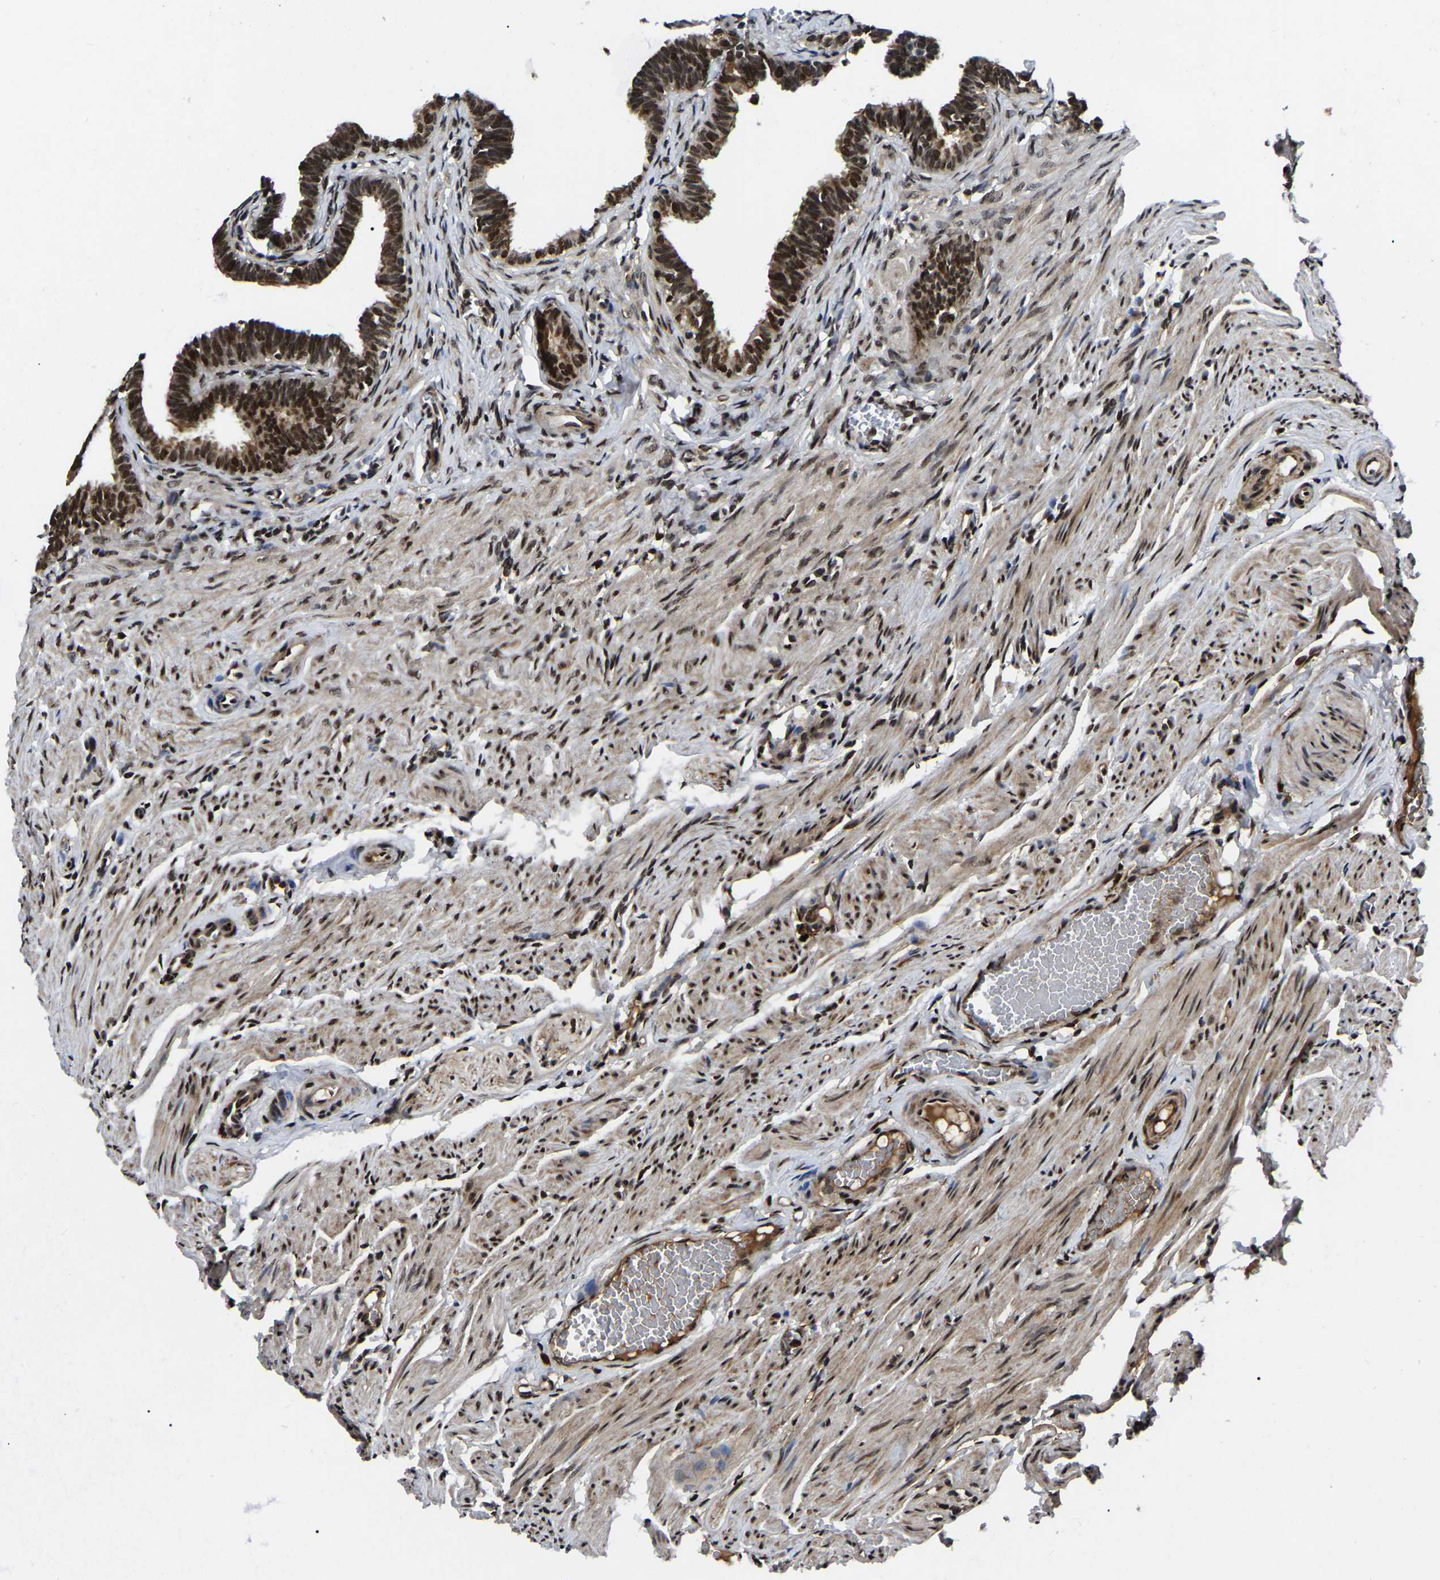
{"staining": {"intensity": "strong", "quantity": ">75%", "location": "nuclear"}, "tissue": "fallopian tube", "cell_type": "Glandular cells", "image_type": "normal", "snomed": [{"axis": "morphology", "description": "Normal tissue, NOS"}, {"axis": "topography", "description": "Fallopian tube"}, {"axis": "topography", "description": "Ovary"}], "caption": "Human fallopian tube stained with a brown dye exhibits strong nuclear positive positivity in about >75% of glandular cells.", "gene": "TRIM35", "patient": {"sex": "female", "age": 23}}